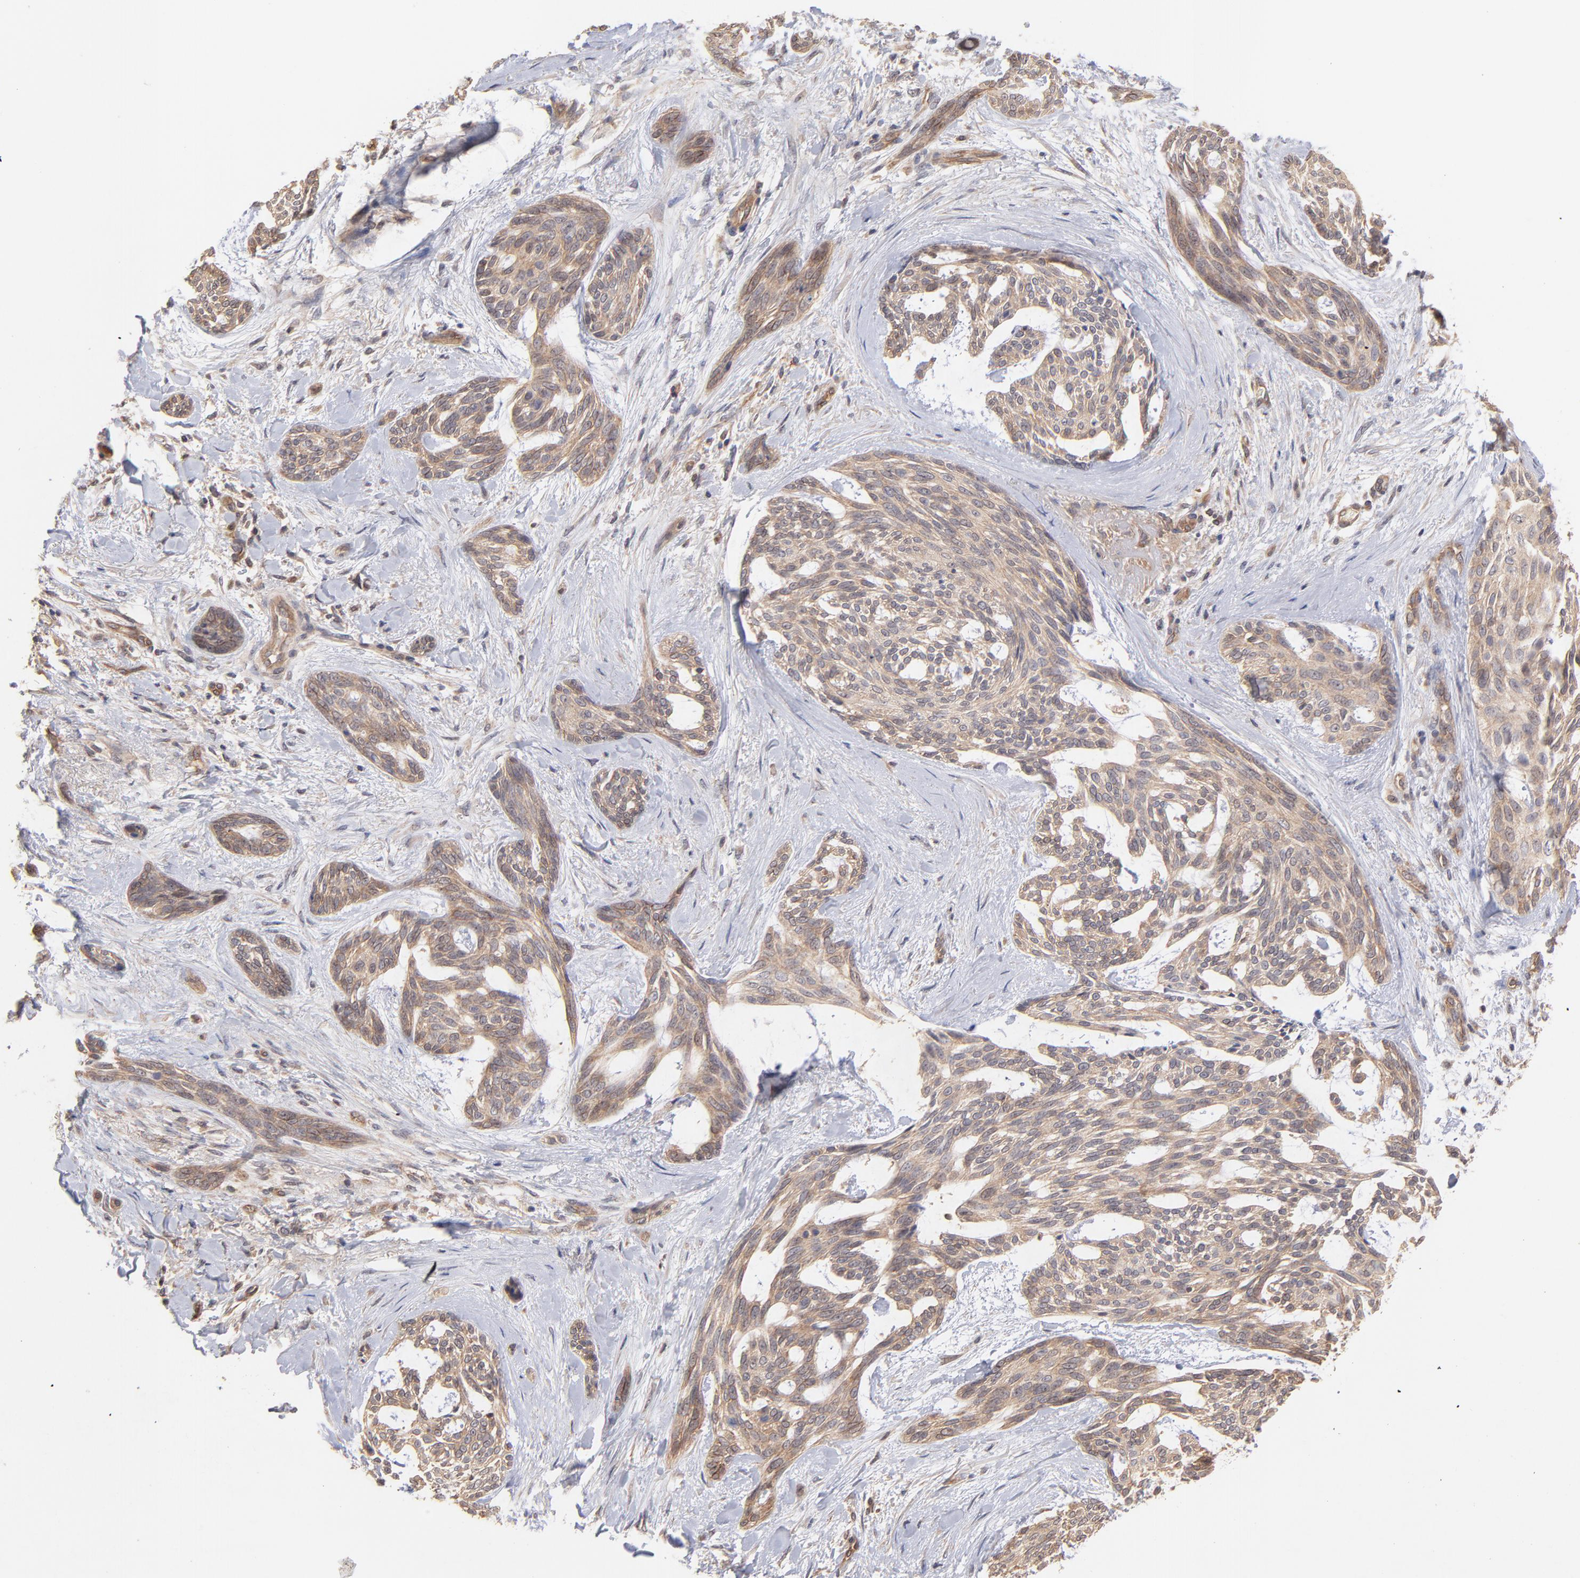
{"staining": {"intensity": "moderate", "quantity": ">75%", "location": "cytoplasmic/membranous"}, "tissue": "skin cancer", "cell_type": "Tumor cells", "image_type": "cancer", "snomed": [{"axis": "morphology", "description": "Normal tissue, NOS"}, {"axis": "morphology", "description": "Basal cell carcinoma"}, {"axis": "topography", "description": "Skin"}], "caption": "Immunohistochemistry of skin basal cell carcinoma reveals medium levels of moderate cytoplasmic/membranous expression in about >75% of tumor cells.", "gene": "STAP2", "patient": {"sex": "female", "age": 71}}